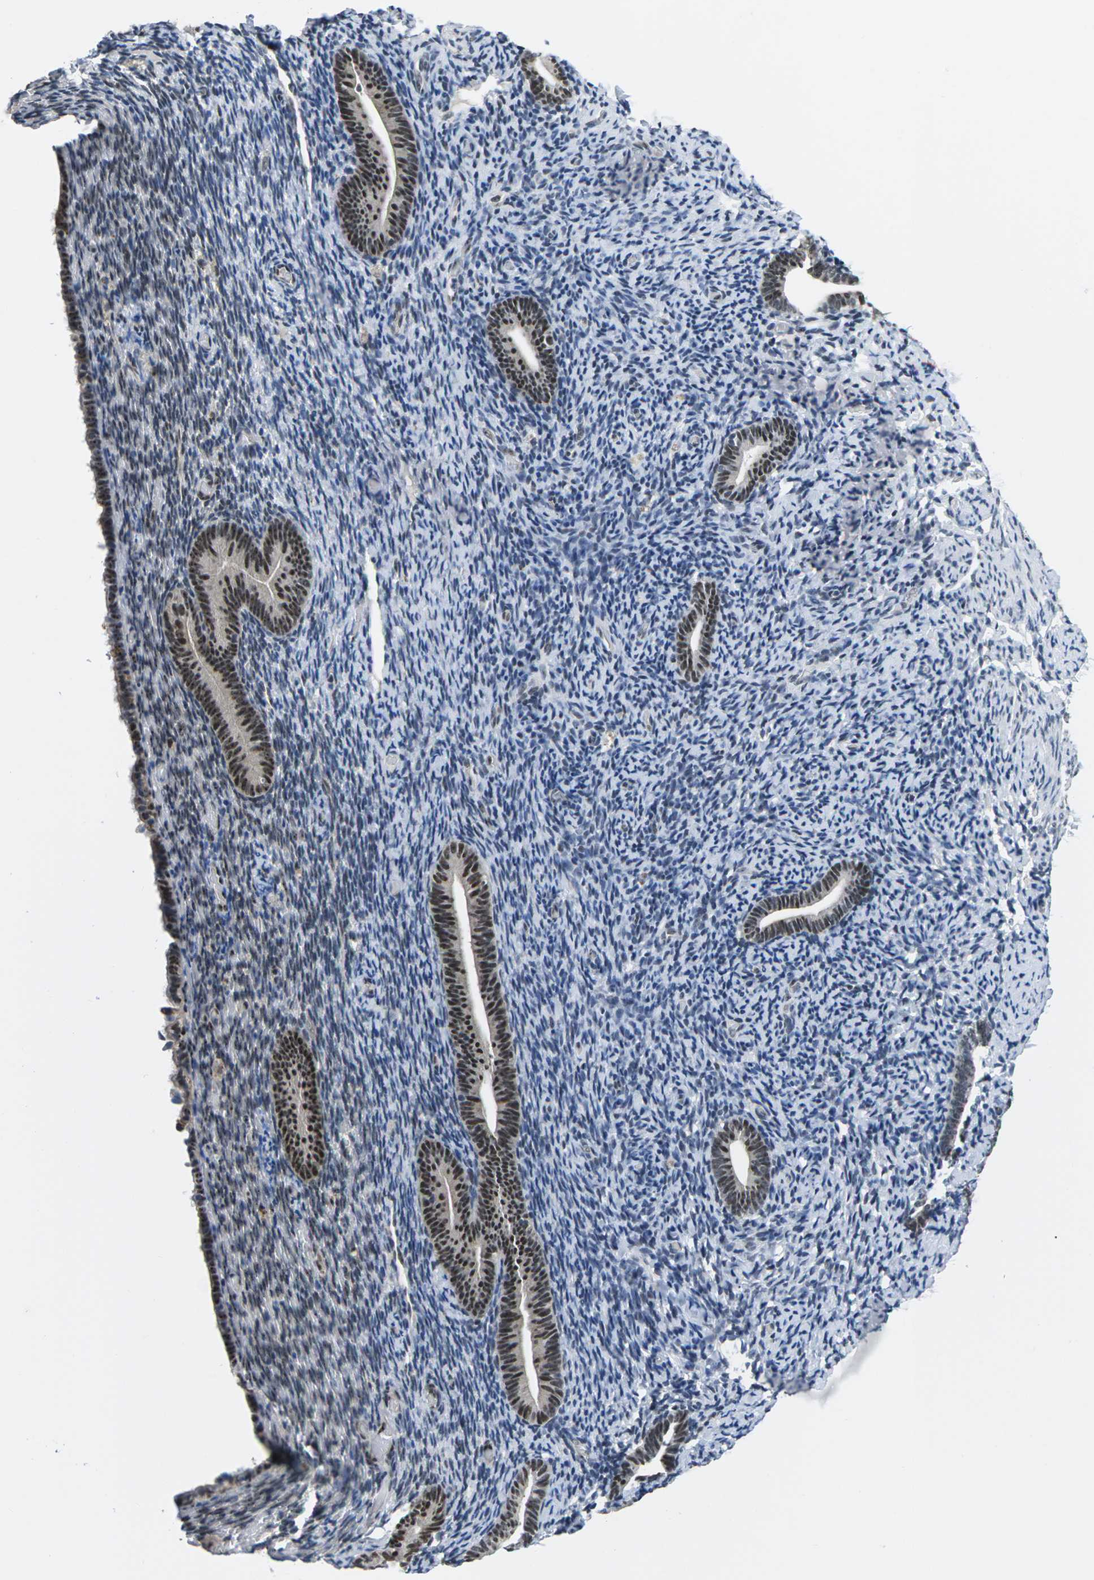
{"staining": {"intensity": "negative", "quantity": "none", "location": "none"}, "tissue": "endometrium", "cell_type": "Cells in endometrial stroma", "image_type": "normal", "snomed": [{"axis": "morphology", "description": "Normal tissue, NOS"}, {"axis": "topography", "description": "Endometrium"}], "caption": "High power microscopy image of an immunohistochemistry photomicrograph of unremarkable endometrium, revealing no significant staining in cells in endometrial stroma.", "gene": "NSRP1", "patient": {"sex": "female", "age": 51}}